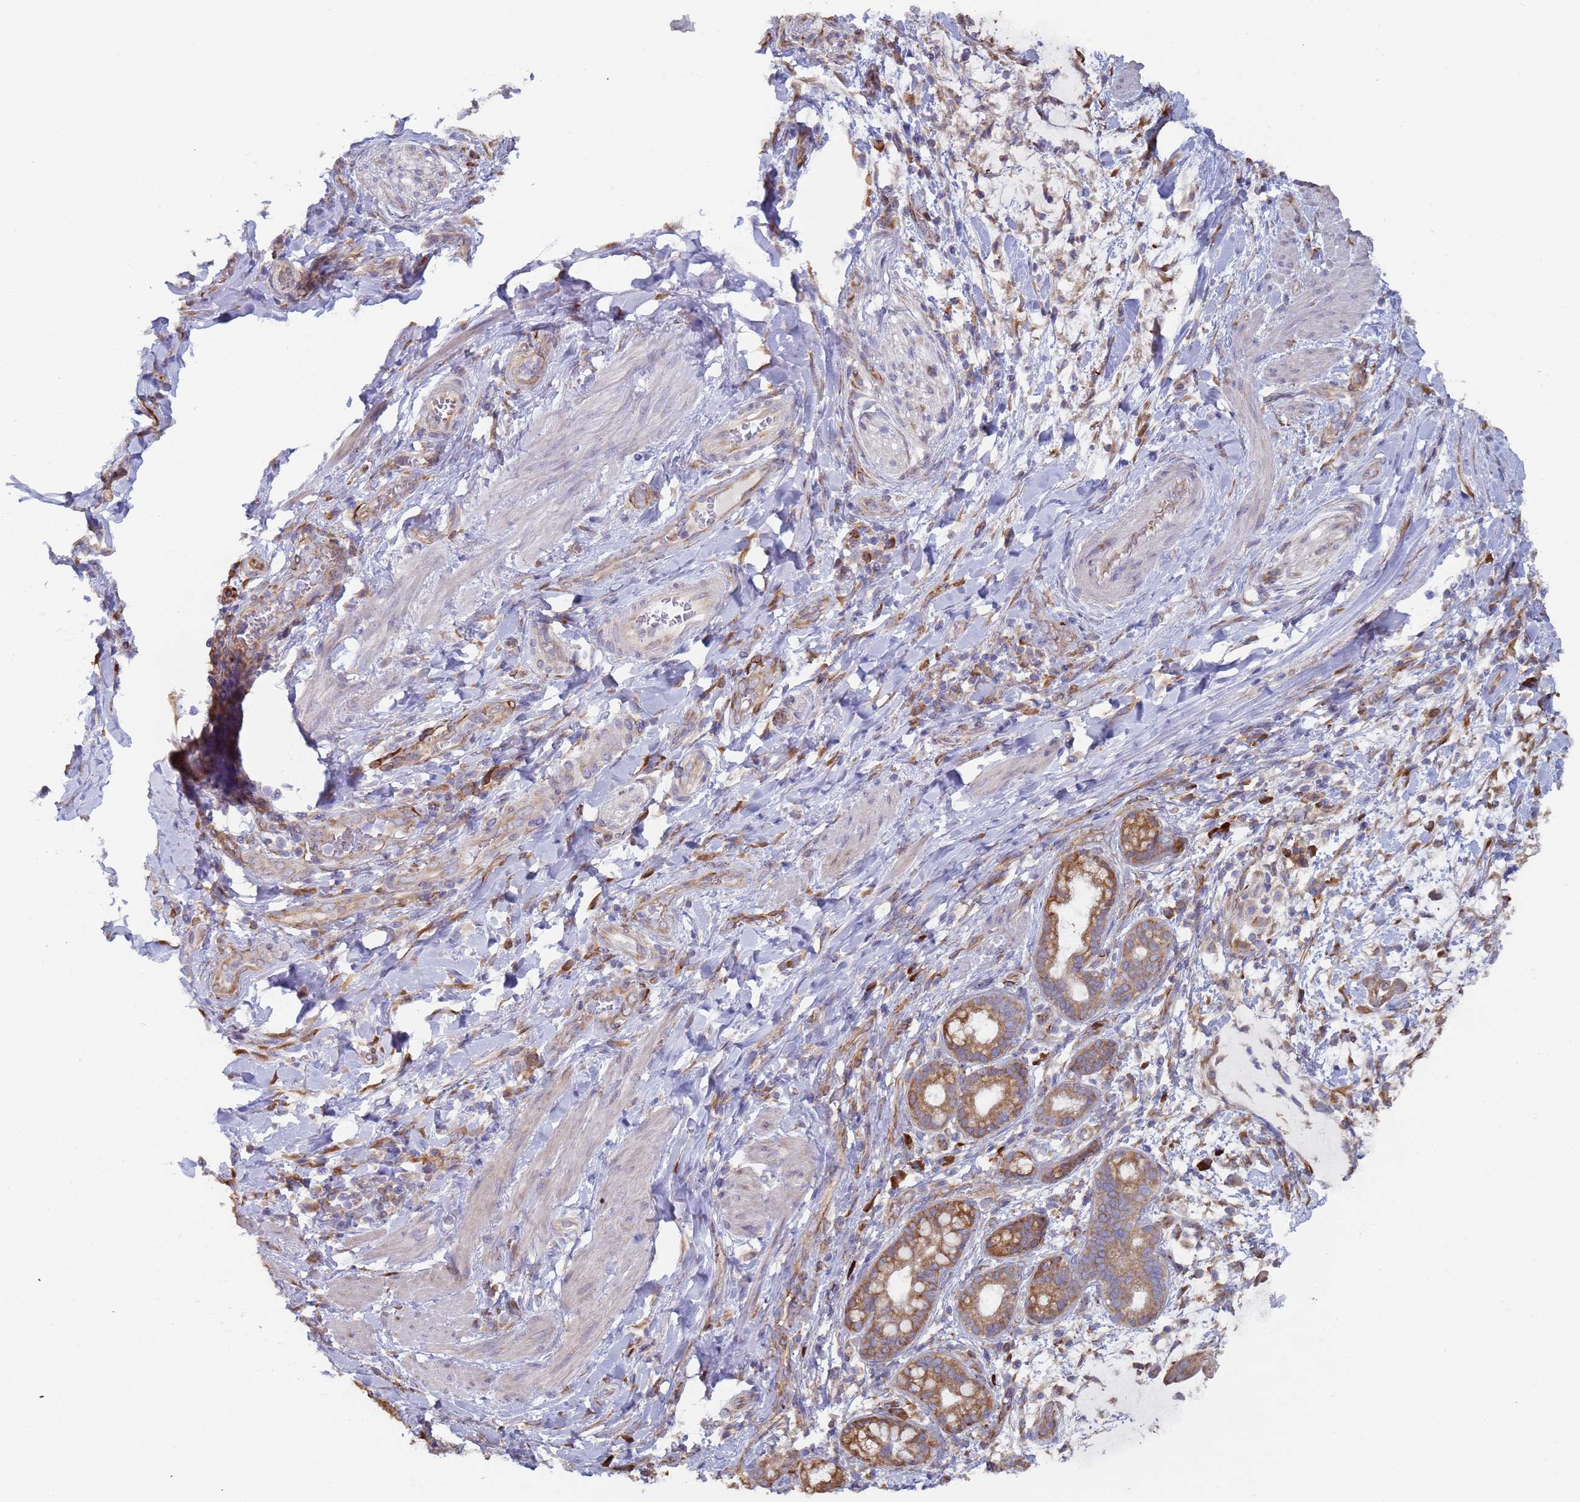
{"staining": {"intensity": "moderate", "quantity": ">75%", "location": "cytoplasmic/membranous"}, "tissue": "pancreatic cancer", "cell_type": "Tumor cells", "image_type": "cancer", "snomed": [{"axis": "morphology", "description": "Adenocarcinoma, NOS"}, {"axis": "topography", "description": "Pancreas"}], "caption": "The immunohistochemical stain shows moderate cytoplasmic/membranous expression in tumor cells of adenocarcinoma (pancreatic) tissue.", "gene": "ZNF844", "patient": {"sex": "male", "age": 48}}